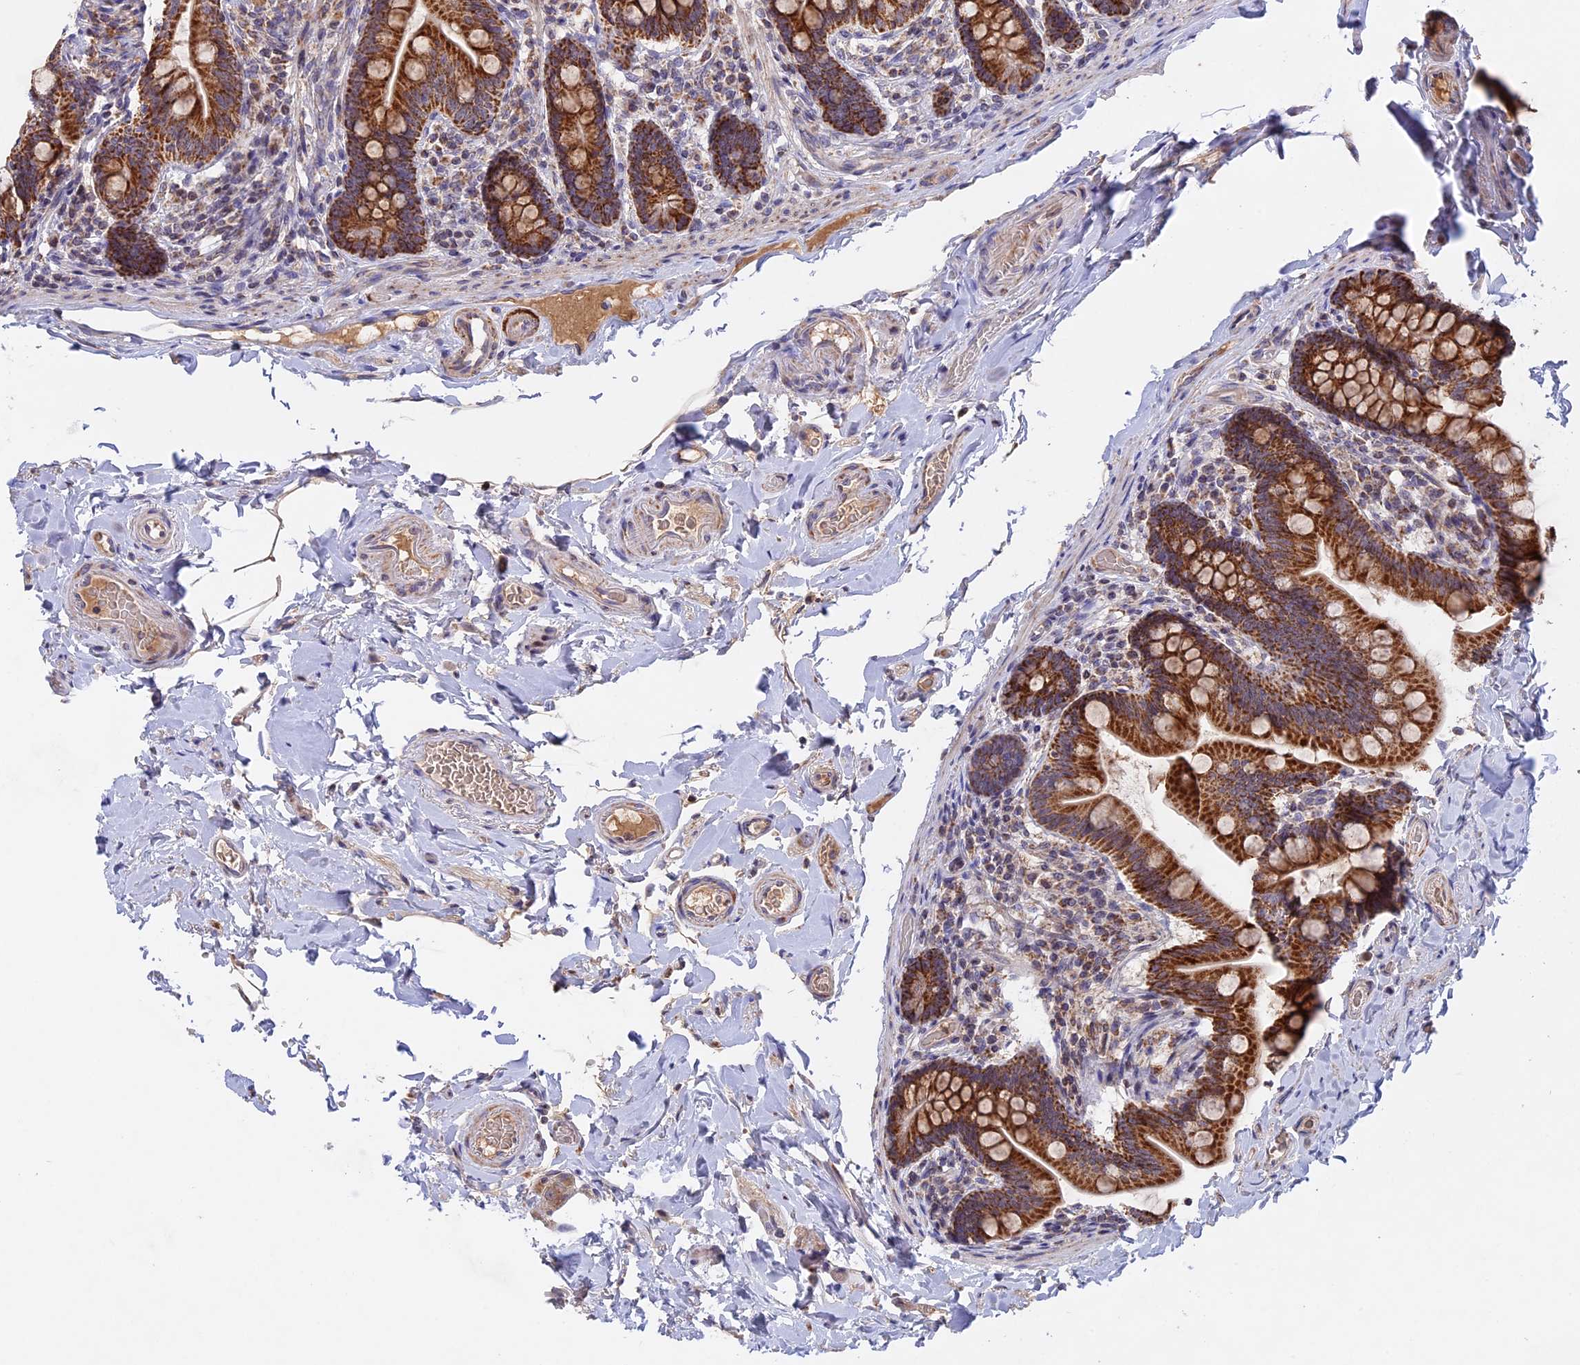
{"staining": {"intensity": "strong", "quantity": ">75%", "location": "cytoplasmic/membranous"}, "tissue": "small intestine", "cell_type": "Glandular cells", "image_type": "normal", "snomed": [{"axis": "morphology", "description": "Normal tissue, NOS"}, {"axis": "topography", "description": "Small intestine"}], "caption": "Strong cytoplasmic/membranous expression for a protein is seen in about >75% of glandular cells of normal small intestine using IHC.", "gene": "MPV17L", "patient": {"sex": "female", "age": 64}}